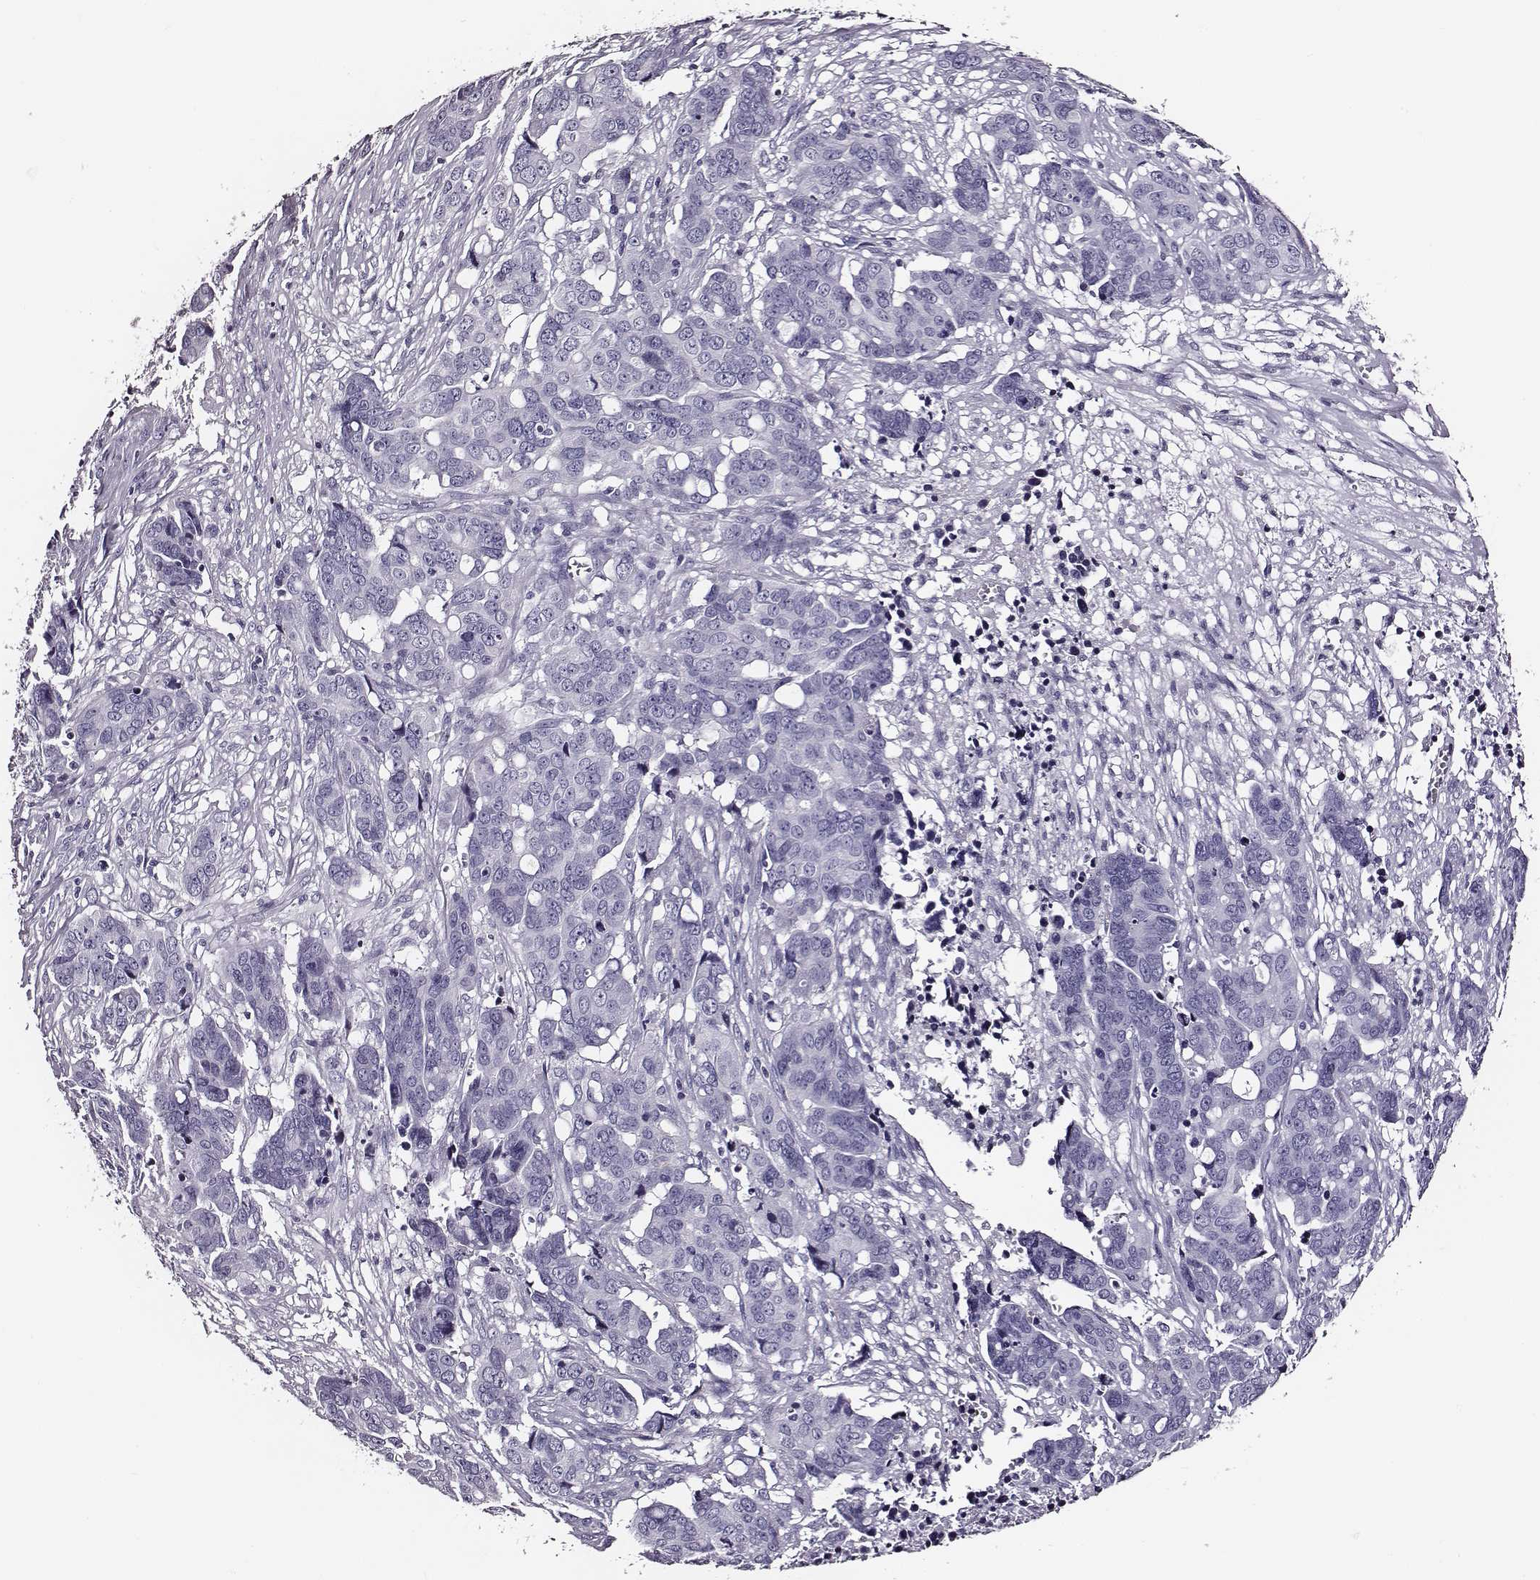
{"staining": {"intensity": "negative", "quantity": "none", "location": "none"}, "tissue": "ovarian cancer", "cell_type": "Tumor cells", "image_type": "cancer", "snomed": [{"axis": "morphology", "description": "Carcinoma, endometroid"}, {"axis": "topography", "description": "Ovary"}], "caption": "Micrograph shows no protein positivity in tumor cells of ovarian cancer tissue. (DAB immunohistochemistry, high magnification).", "gene": "DPEP1", "patient": {"sex": "female", "age": 78}}